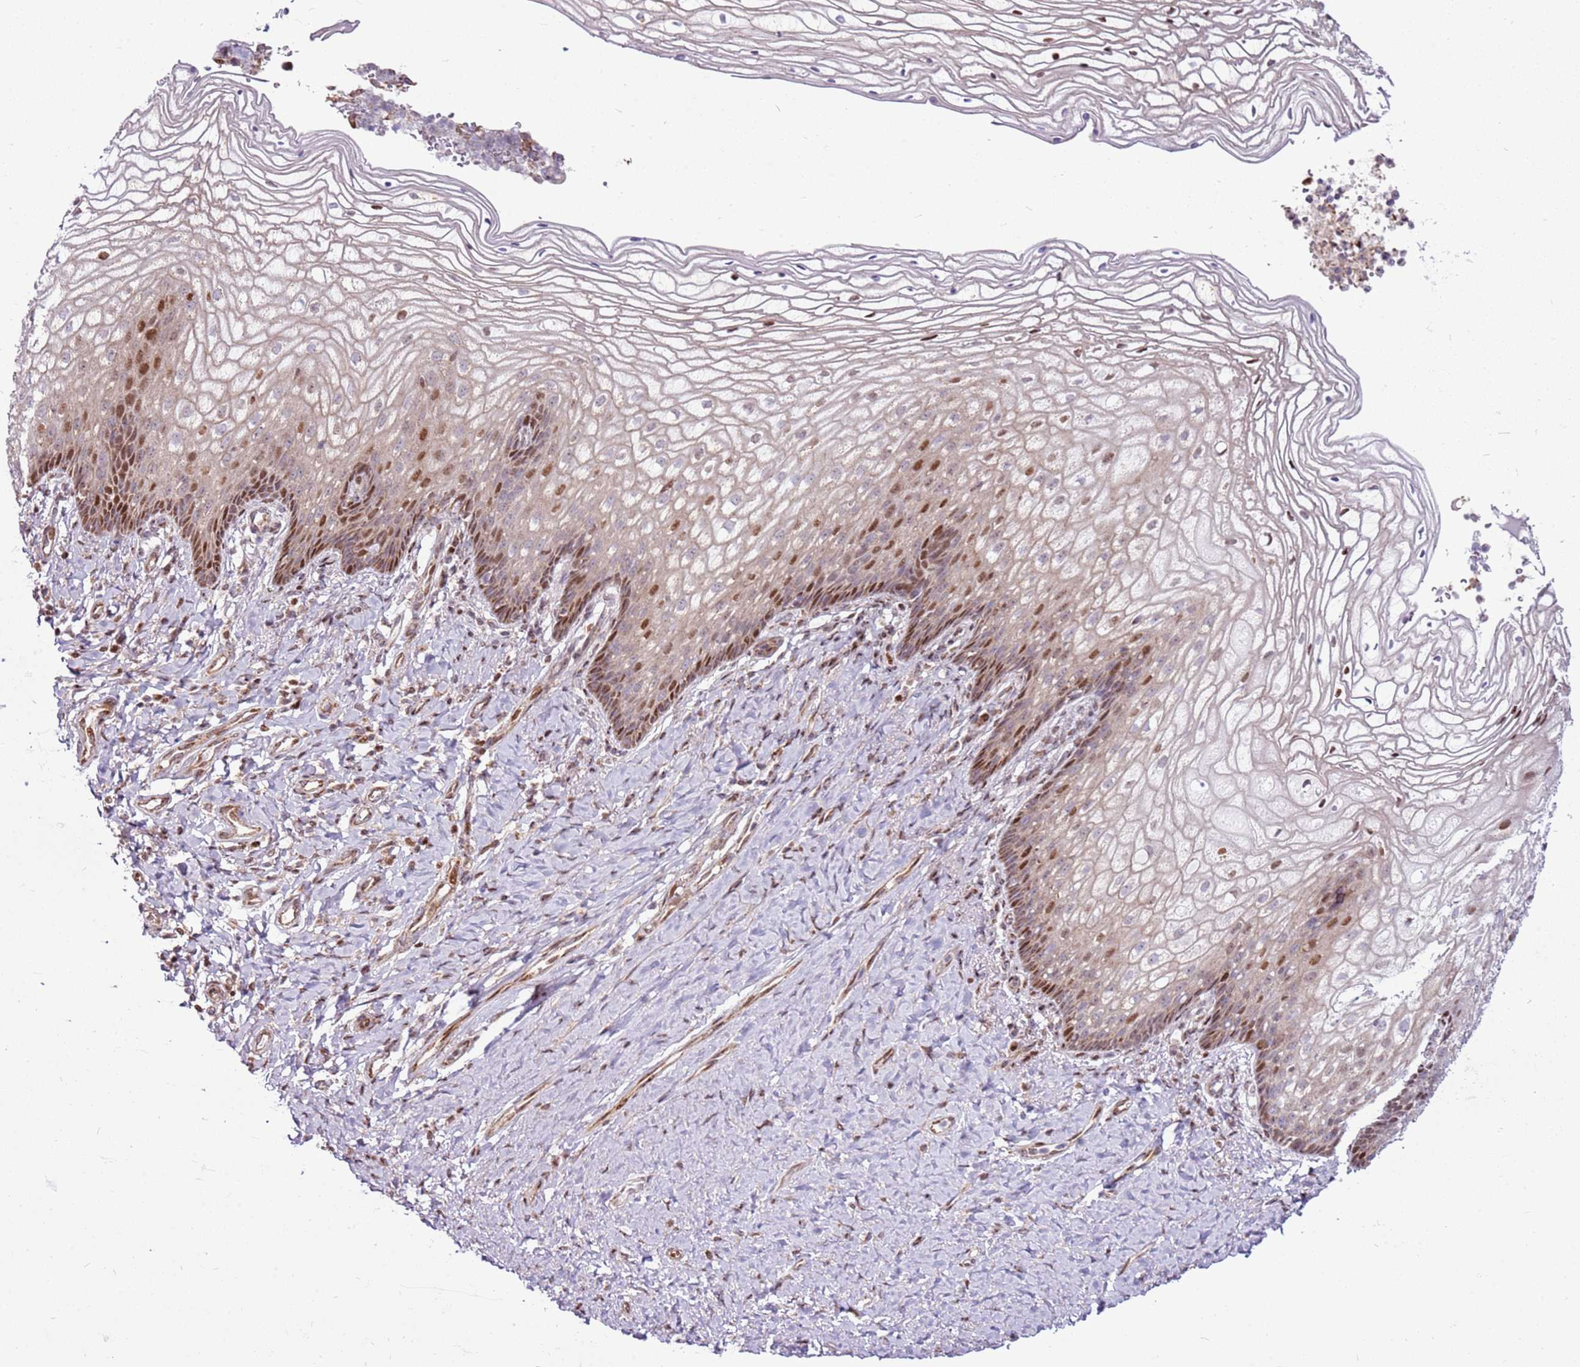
{"staining": {"intensity": "moderate", "quantity": "25%-75%", "location": "nuclear"}, "tissue": "vagina", "cell_type": "Squamous epithelial cells", "image_type": "normal", "snomed": [{"axis": "morphology", "description": "Normal tissue, NOS"}, {"axis": "topography", "description": "Vagina"}], "caption": "Immunohistochemistry (IHC) (DAB) staining of normal vagina exhibits moderate nuclear protein expression in about 25%-75% of squamous epithelial cells.", "gene": "PCTP", "patient": {"sex": "female", "age": 60}}